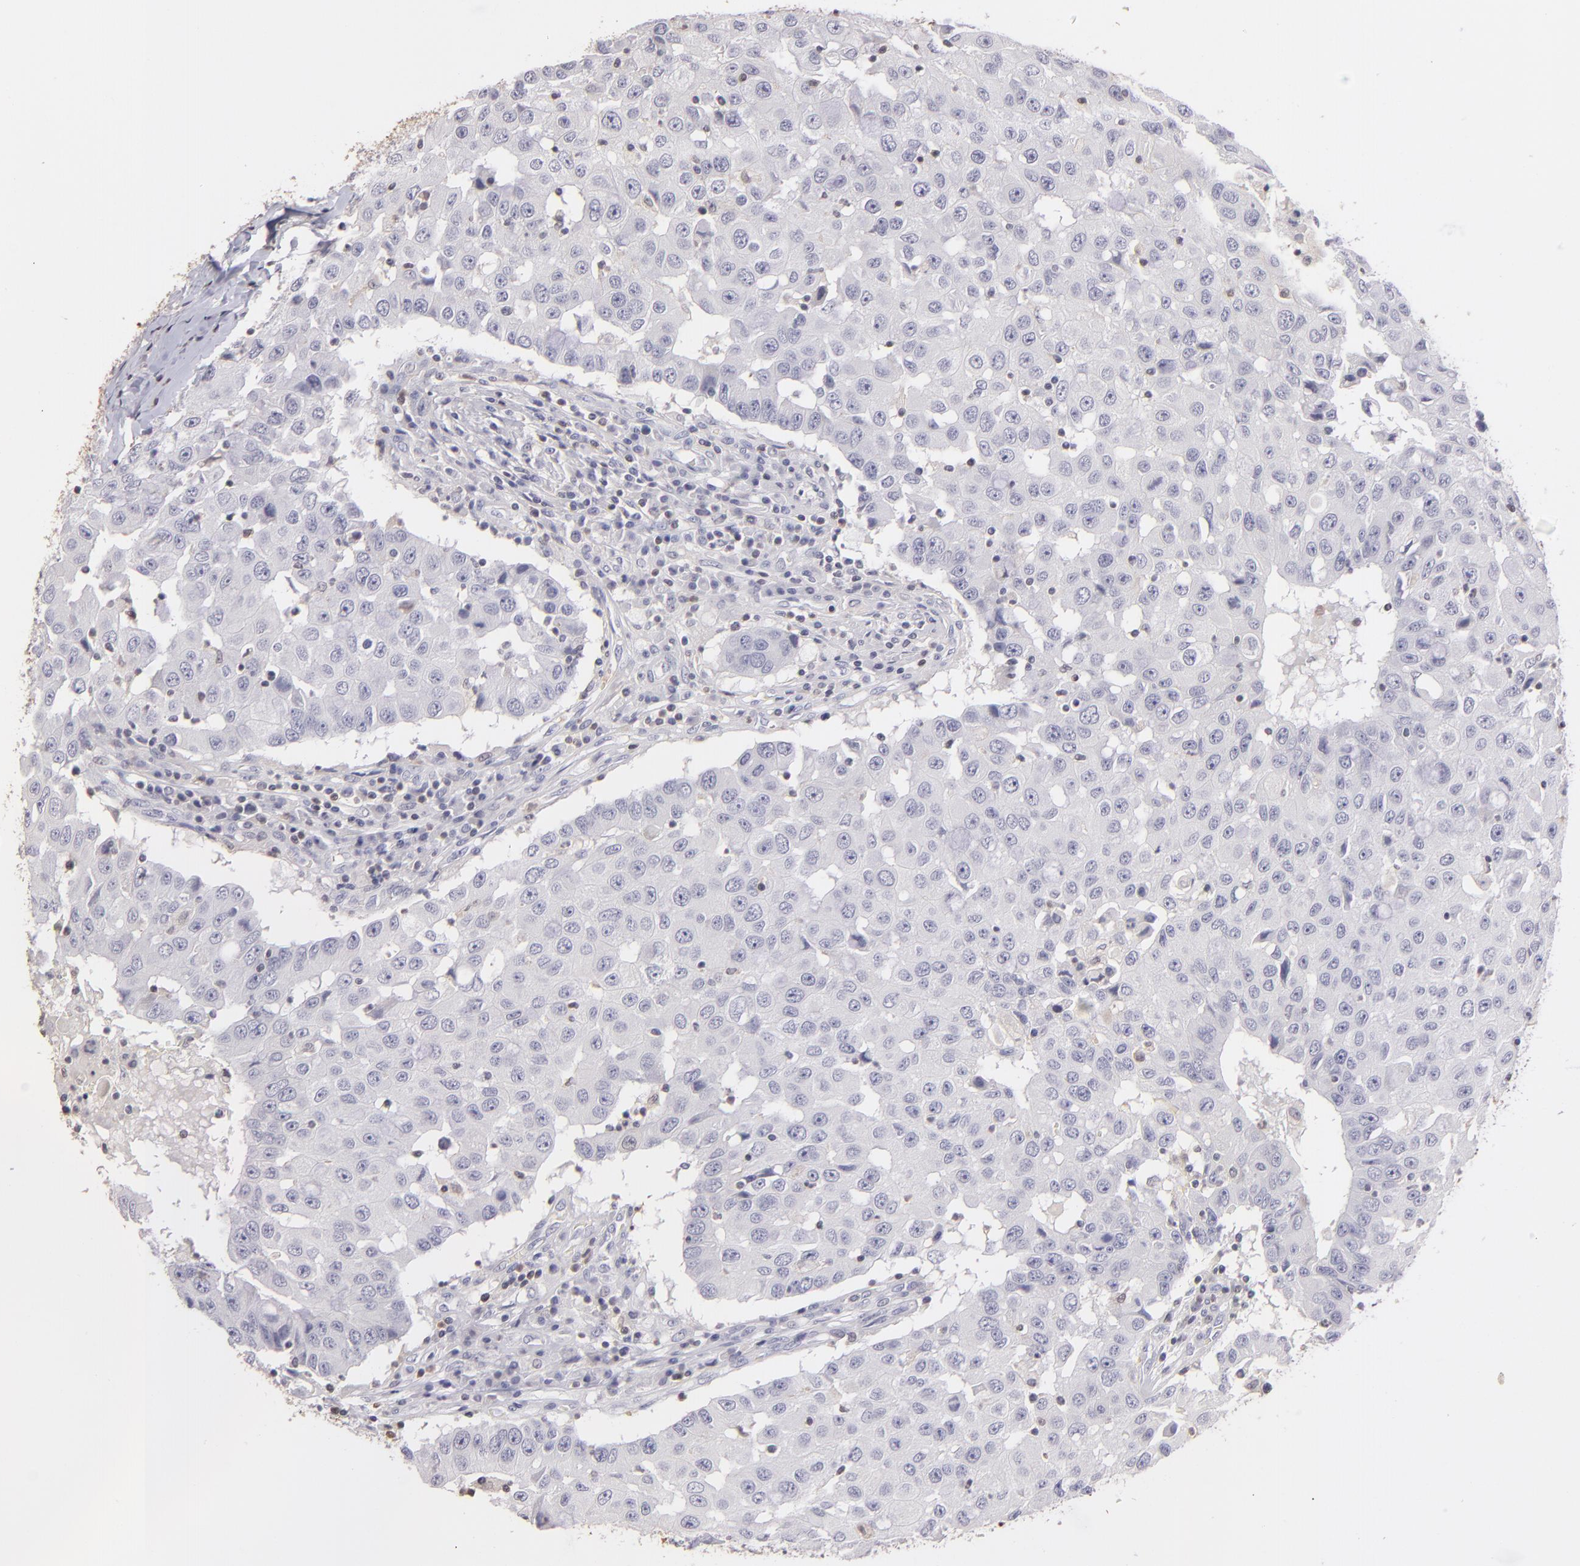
{"staining": {"intensity": "negative", "quantity": "none", "location": "none"}, "tissue": "breast cancer", "cell_type": "Tumor cells", "image_type": "cancer", "snomed": [{"axis": "morphology", "description": "Duct carcinoma"}, {"axis": "topography", "description": "Breast"}], "caption": "Immunohistochemical staining of invasive ductal carcinoma (breast) shows no significant staining in tumor cells. (DAB immunohistochemistry, high magnification).", "gene": "S100A2", "patient": {"sex": "female", "age": 27}}